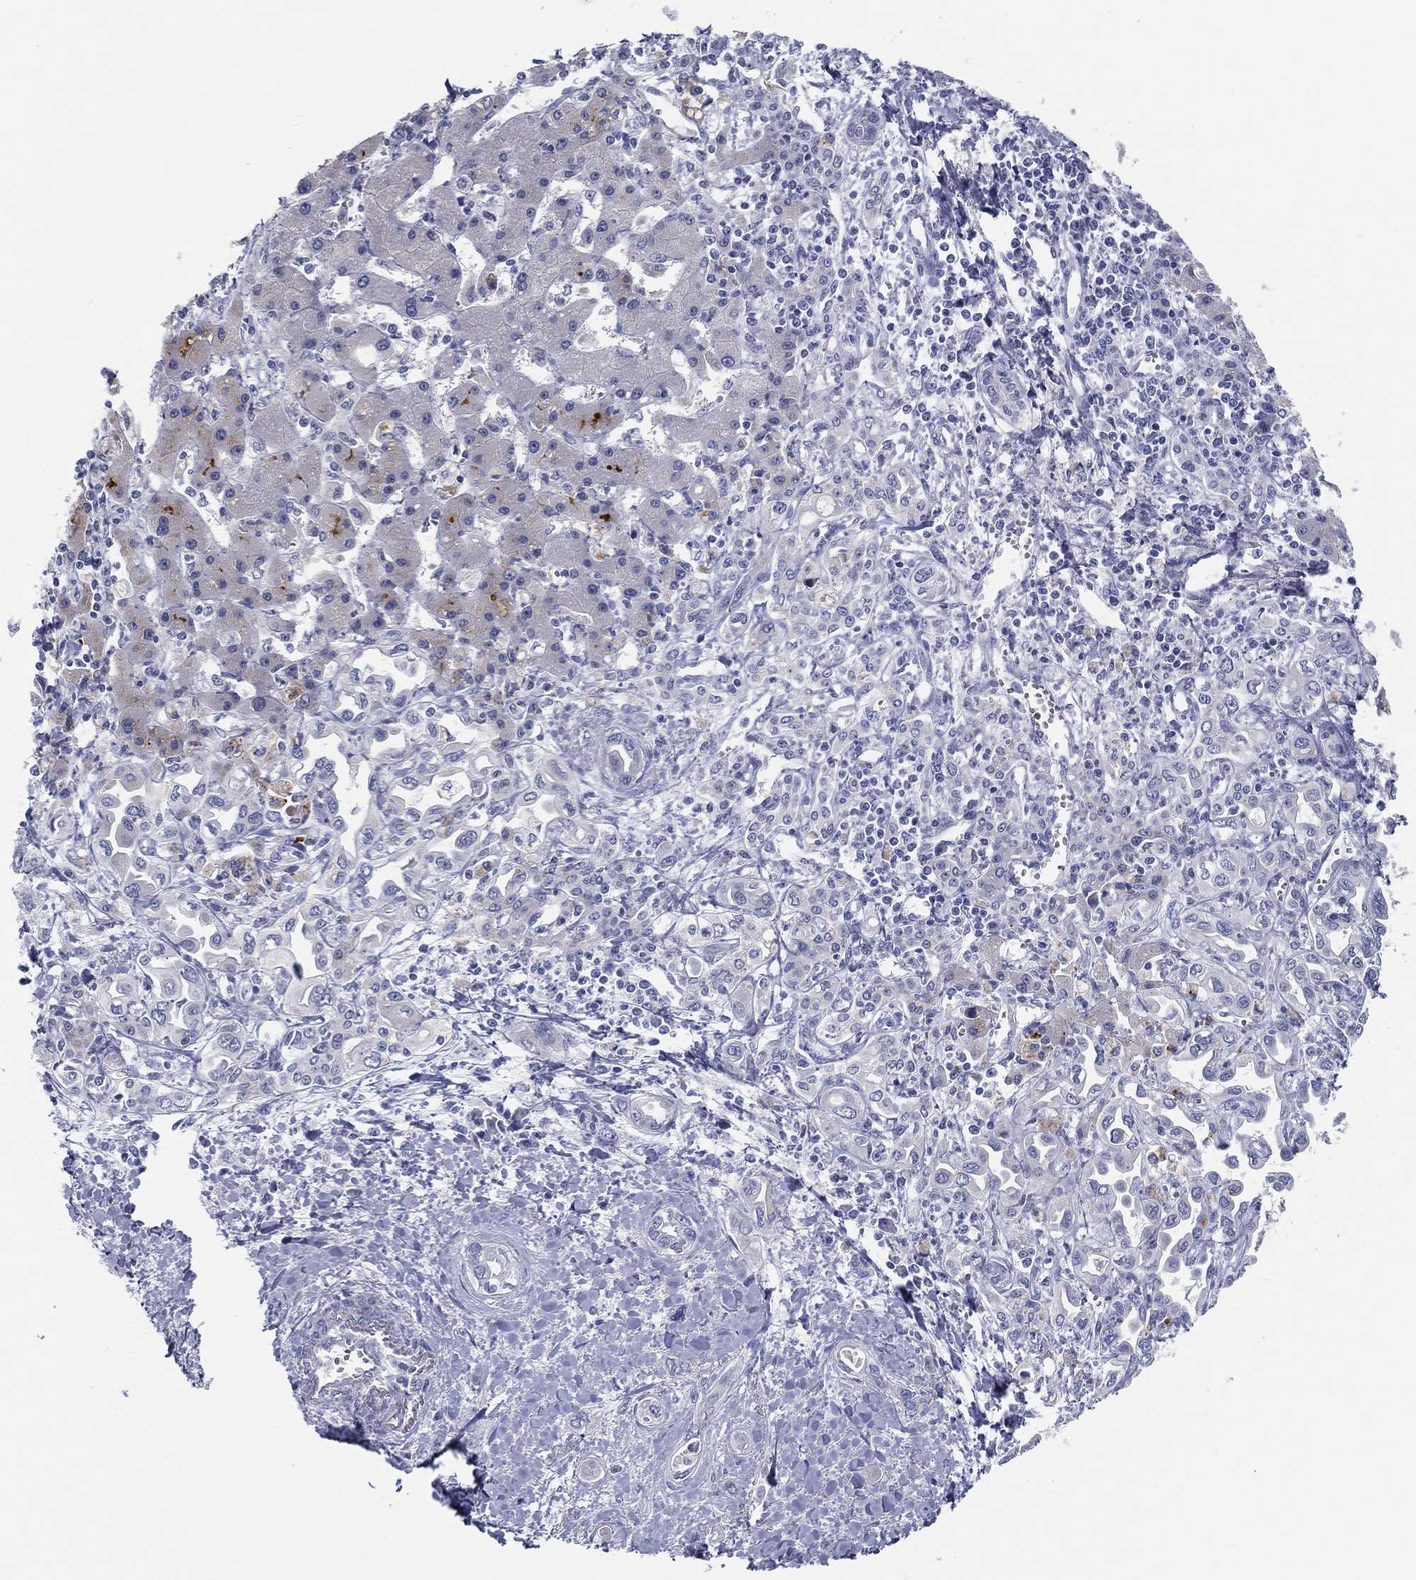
{"staining": {"intensity": "negative", "quantity": "none", "location": "none"}, "tissue": "liver cancer", "cell_type": "Tumor cells", "image_type": "cancer", "snomed": [{"axis": "morphology", "description": "Cholangiocarcinoma"}, {"axis": "topography", "description": "Liver"}], "caption": "Histopathology image shows no protein positivity in tumor cells of liver cancer tissue.", "gene": "STS", "patient": {"sex": "female", "age": 64}}